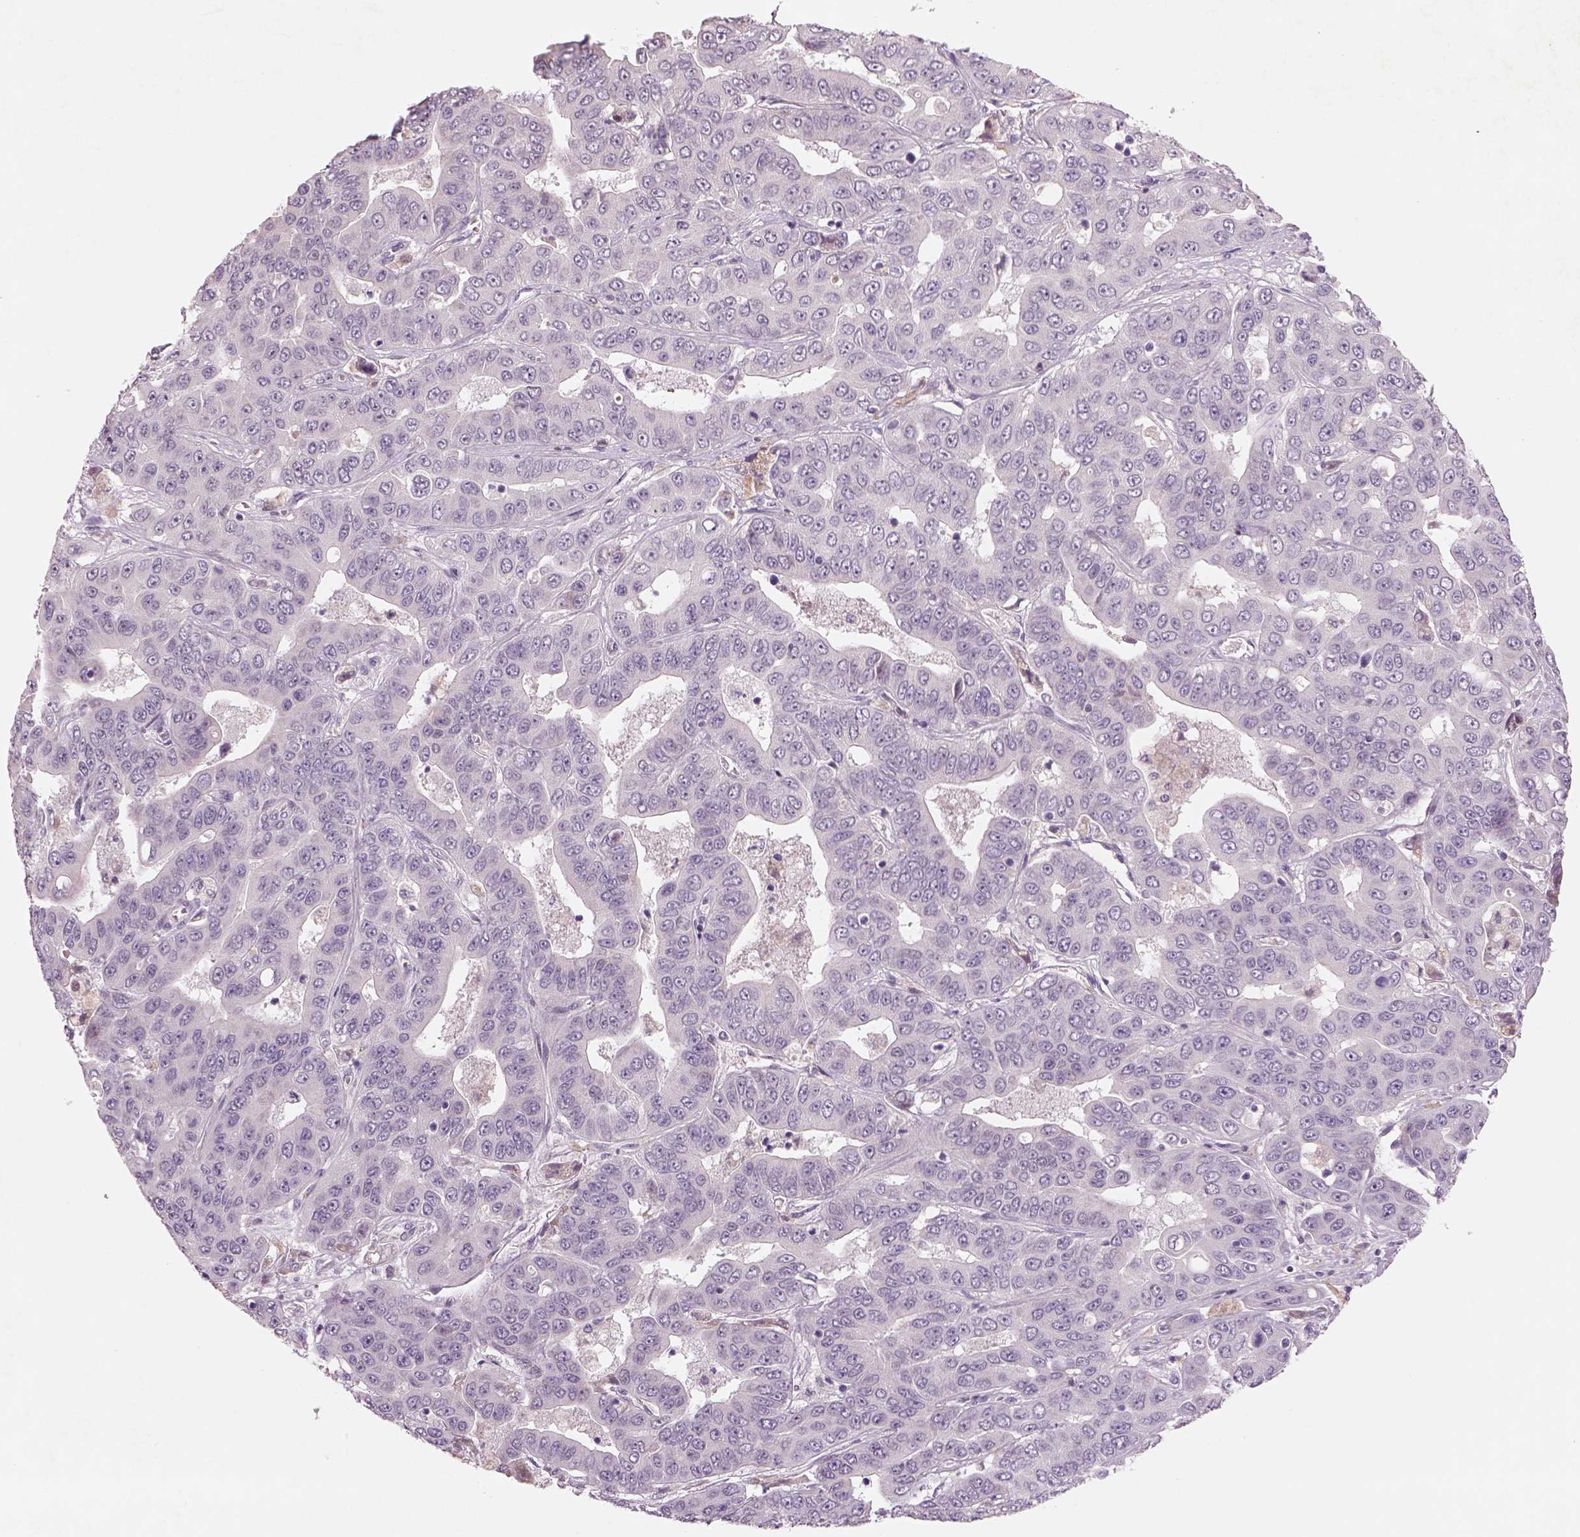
{"staining": {"intensity": "negative", "quantity": "none", "location": "none"}, "tissue": "liver cancer", "cell_type": "Tumor cells", "image_type": "cancer", "snomed": [{"axis": "morphology", "description": "Cholangiocarcinoma"}, {"axis": "topography", "description": "Liver"}], "caption": "The histopathology image reveals no significant positivity in tumor cells of liver cancer (cholangiocarcinoma). (DAB immunohistochemistry with hematoxylin counter stain).", "gene": "PENK", "patient": {"sex": "female", "age": 52}}